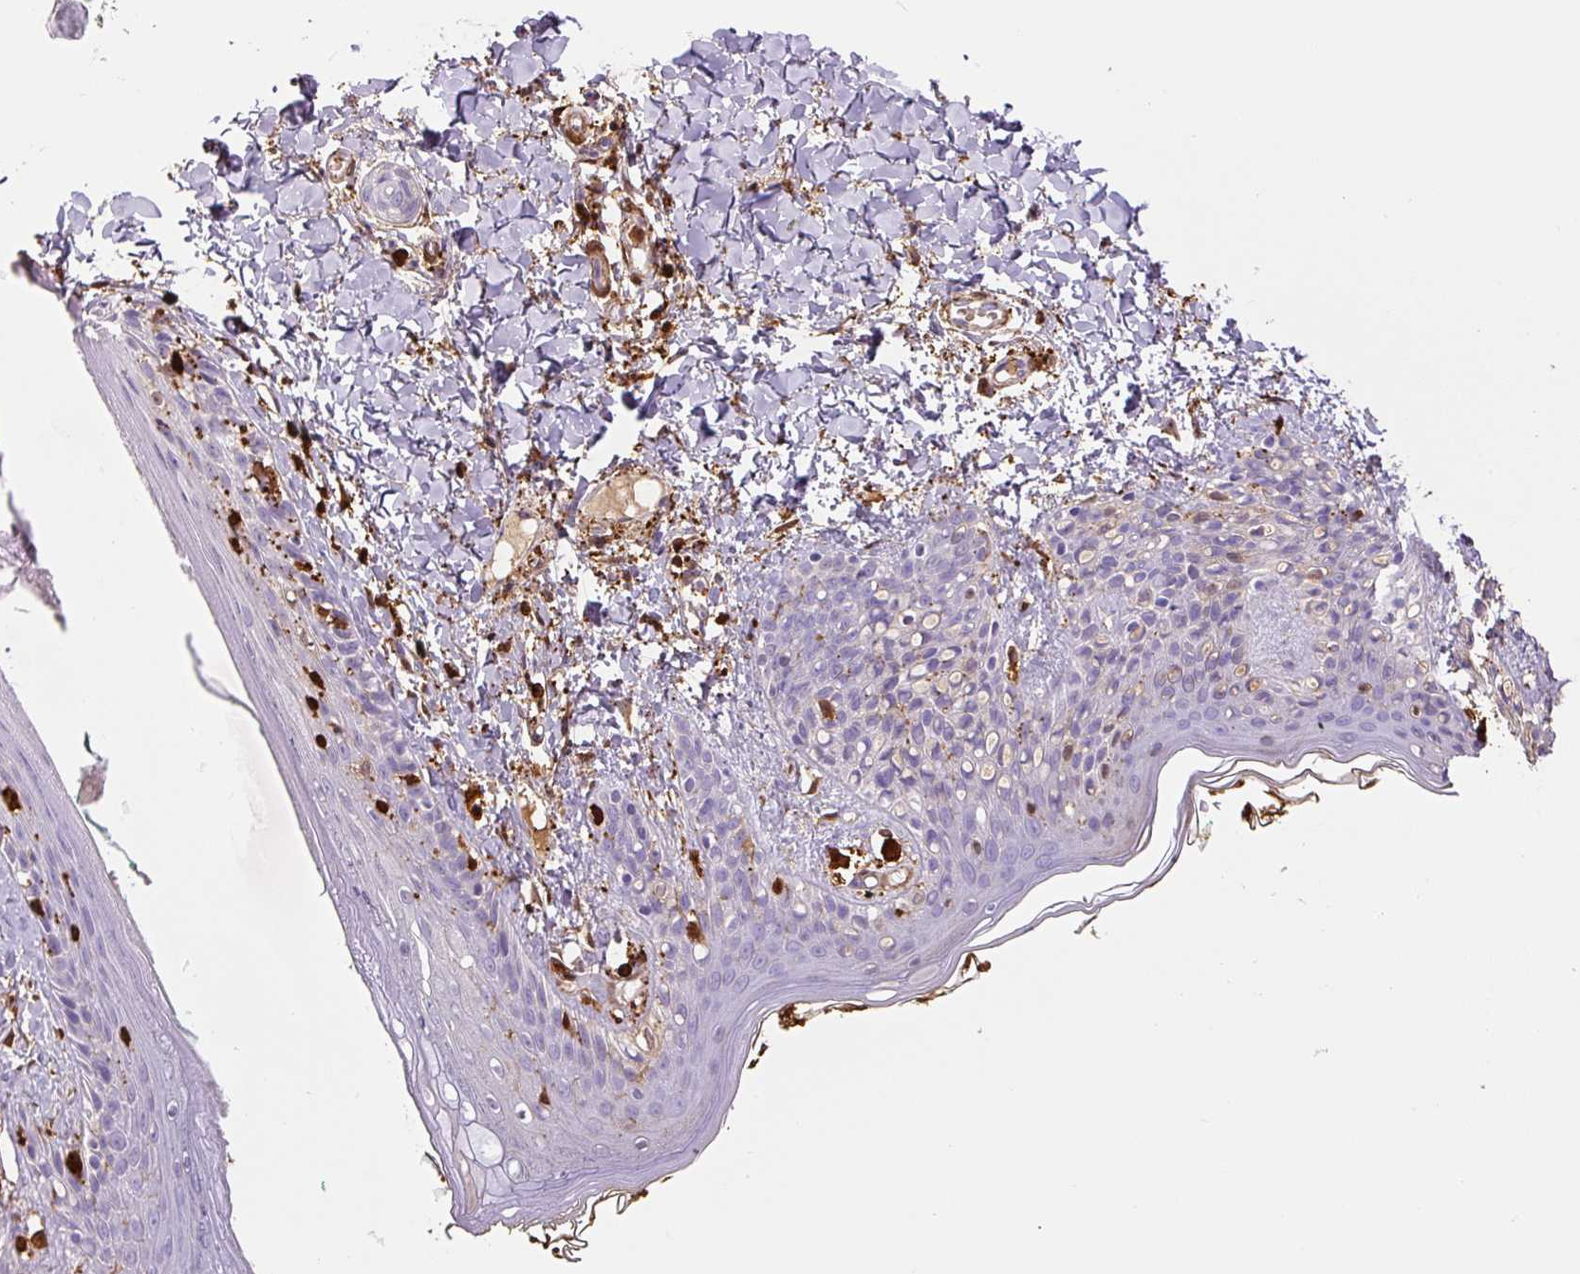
{"staining": {"intensity": "strong", "quantity": ">75%", "location": "cytoplasmic/membranous"}, "tissue": "skin", "cell_type": "Fibroblasts", "image_type": "normal", "snomed": [{"axis": "morphology", "description": "Normal tissue, NOS"}, {"axis": "topography", "description": "Skin"}], "caption": "Immunohistochemistry staining of normal skin, which demonstrates high levels of strong cytoplasmic/membranous positivity in about >75% of fibroblasts indicating strong cytoplasmic/membranous protein staining. The staining was performed using DAB (brown) for protein detection and nuclei were counterstained in hematoxylin (blue).", "gene": "S100A4", "patient": {"sex": "male", "age": 16}}